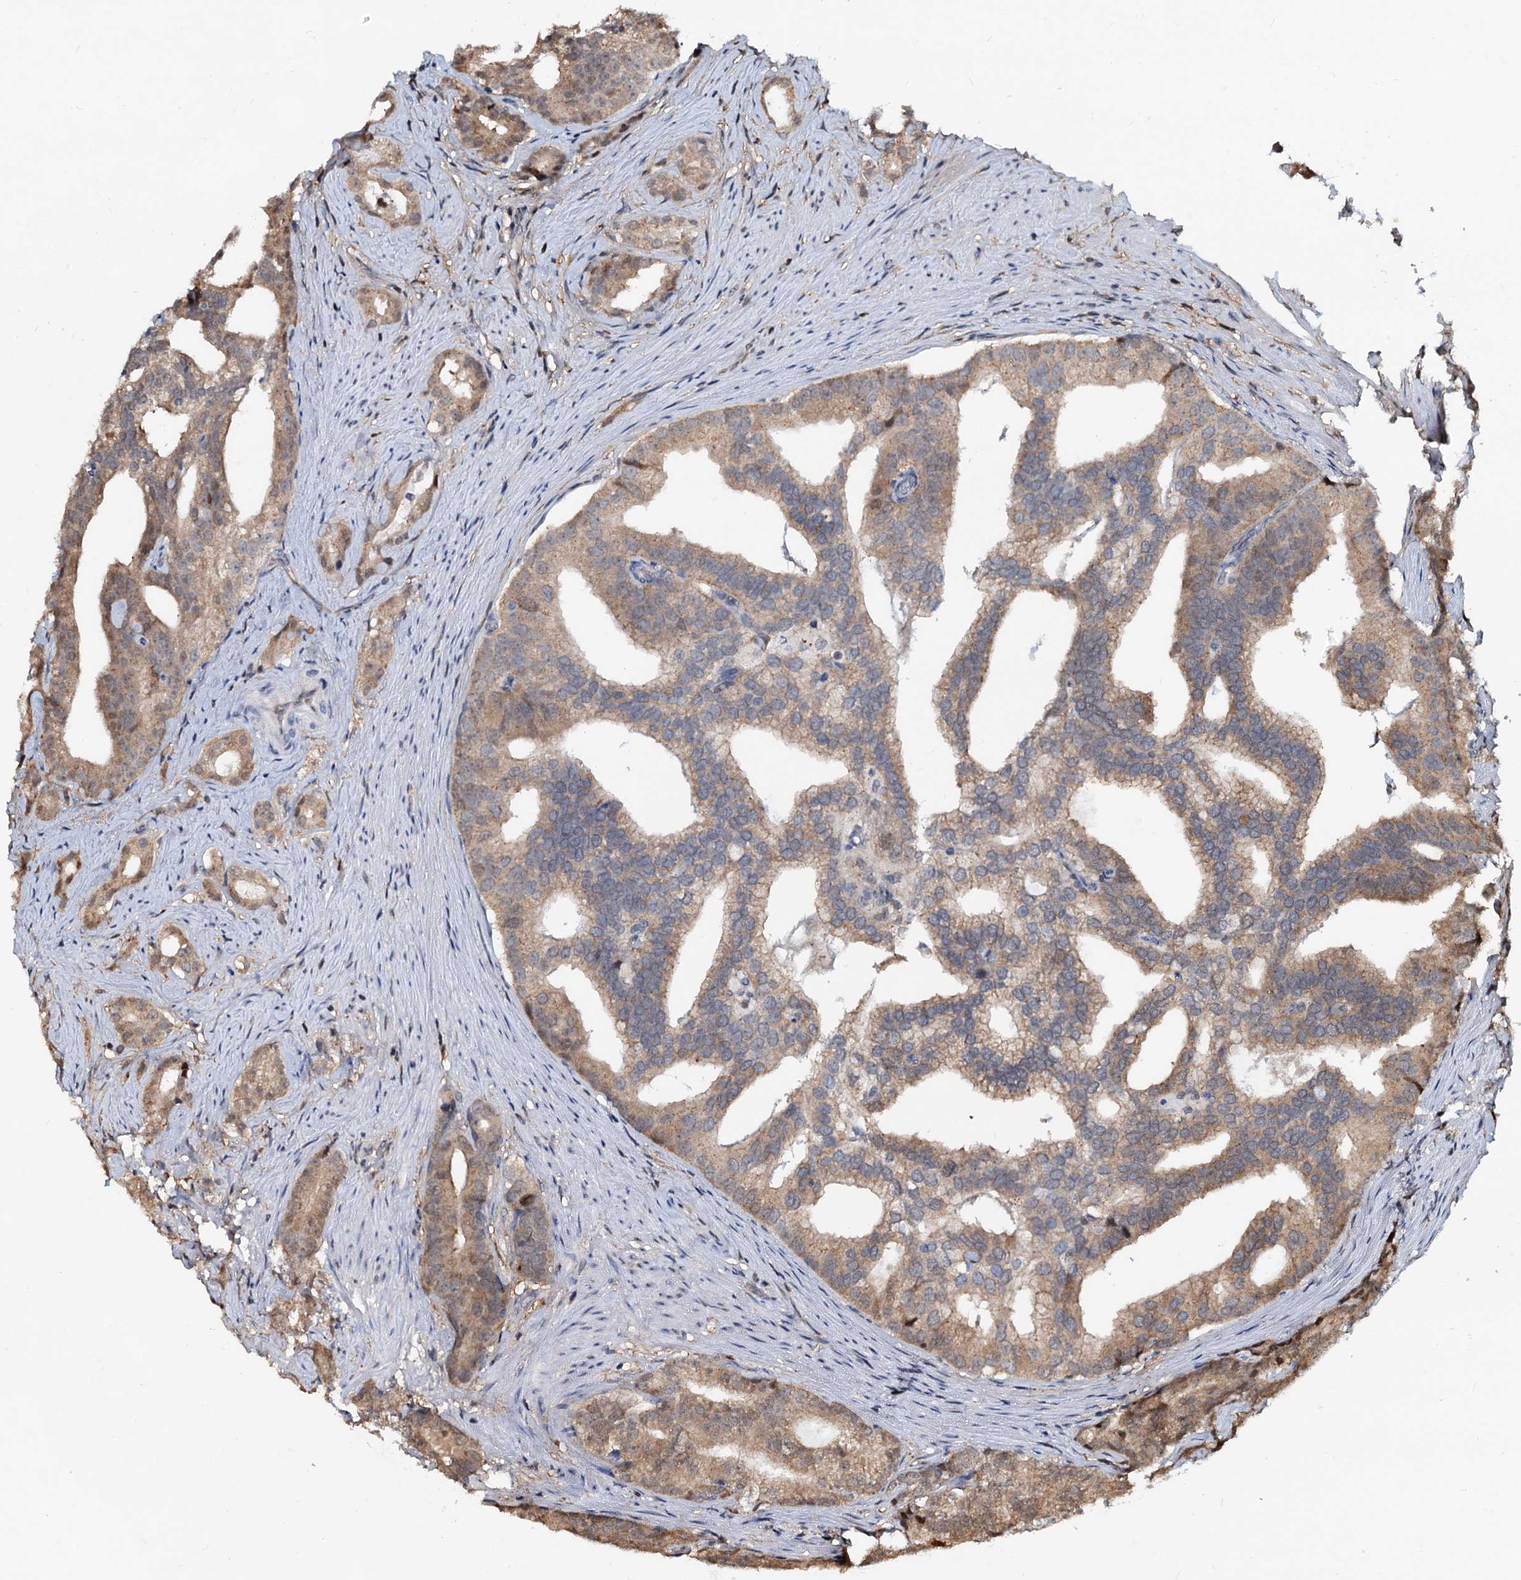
{"staining": {"intensity": "moderate", "quantity": "25%-75%", "location": "cytoplasmic/membranous"}, "tissue": "prostate cancer", "cell_type": "Tumor cells", "image_type": "cancer", "snomed": [{"axis": "morphology", "description": "Adenocarcinoma, Low grade"}, {"axis": "topography", "description": "Prostate"}], "caption": "An immunohistochemistry (IHC) histopathology image of neoplastic tissue is shown. Protein staining in brown shows moderate cytoplasmic/membranous positivity in prostate low-grade adenocarcinoma within tumor cells. The protein is stained brown, and the nuclei are stained in blue (DAB IHC with brightfield microscopy, high magnification).", "gene": "PTGES3", "patient": {"sex": "male", "age": 71}}